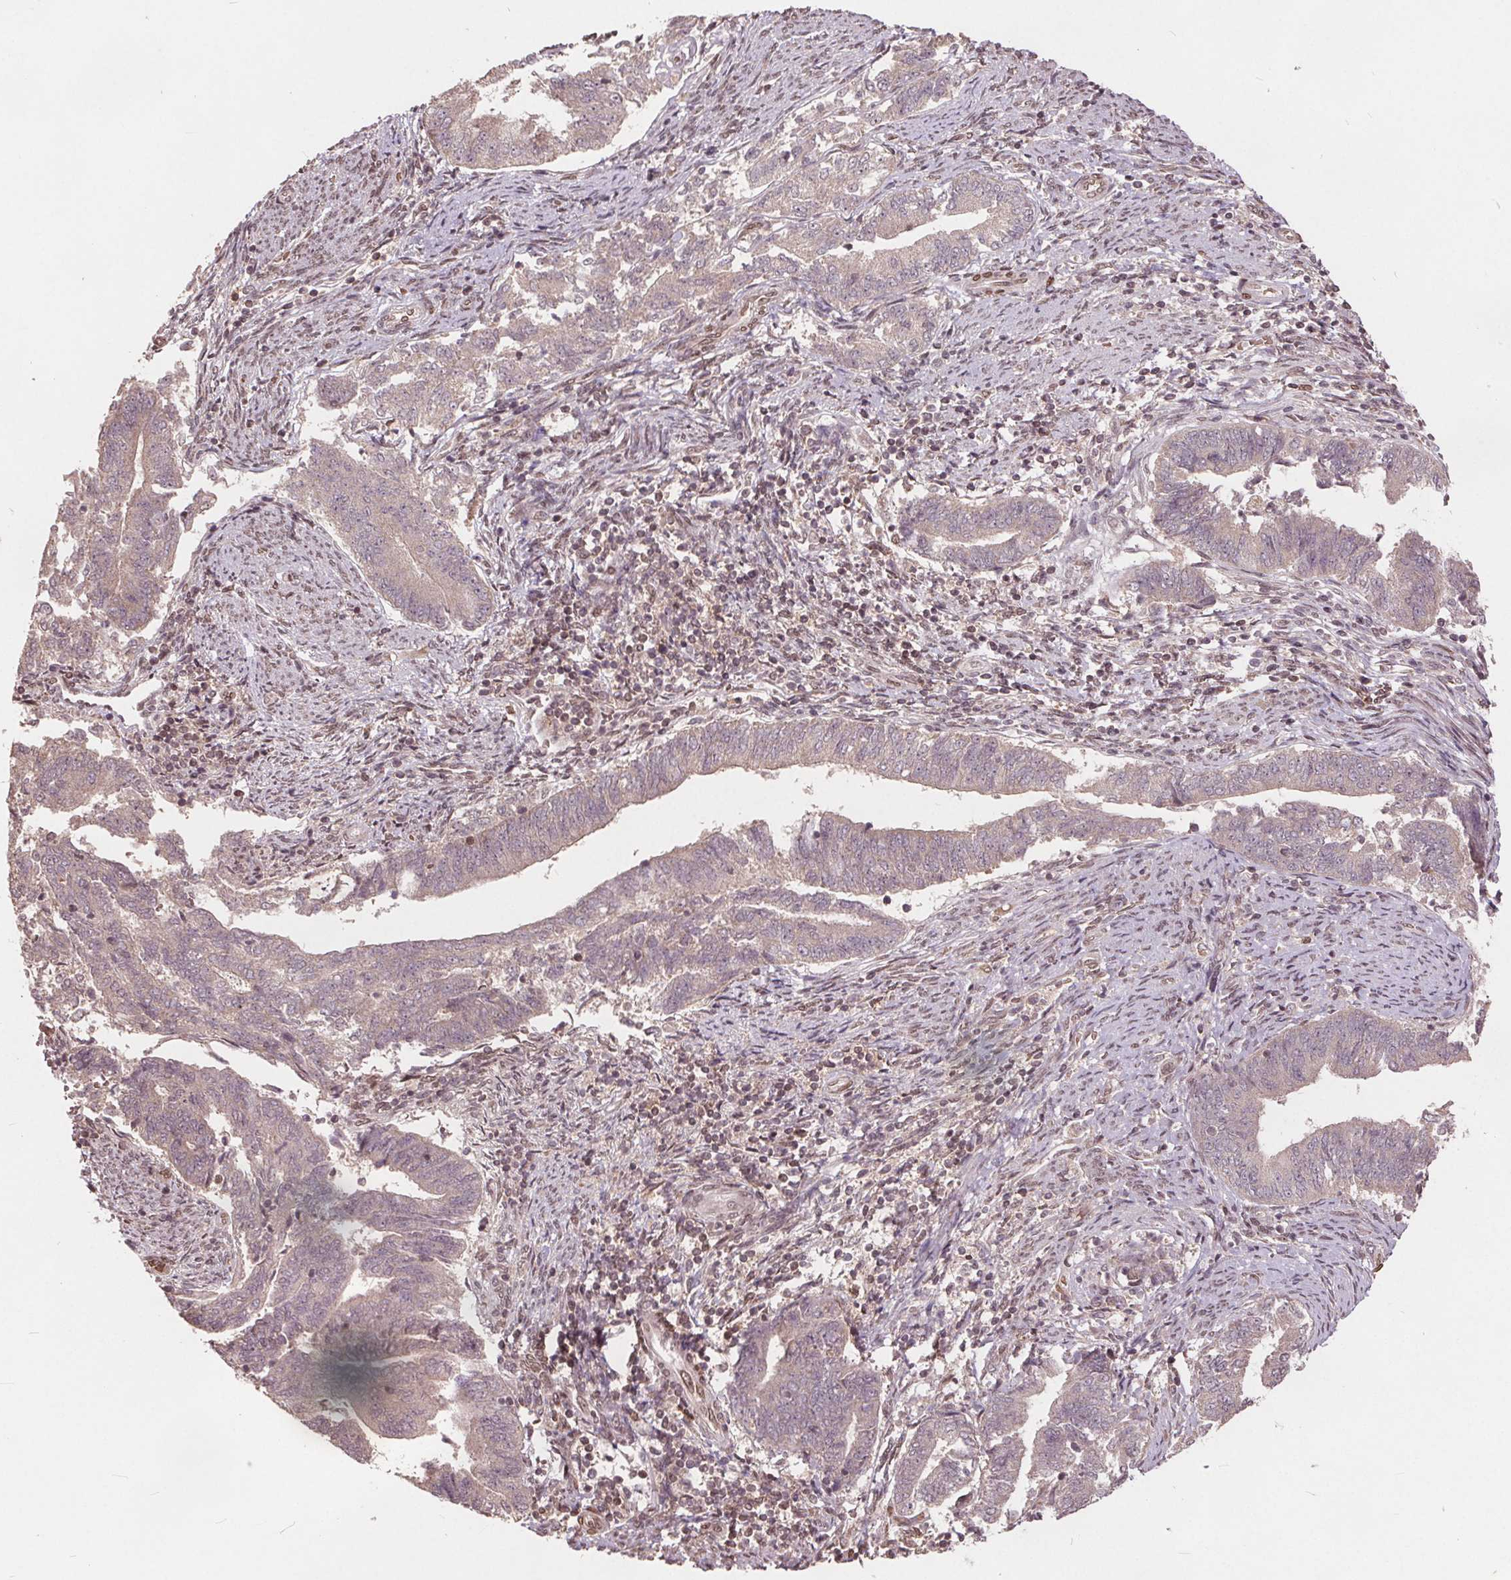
{"staining": {"intensity": "weak", "quantity": "<25%", "location": "cytoplasmic/membranous"}, "tissue": "endometrial cancer", "cell_type": "Tumor cells", "image_type": "cancer", "snomed": [{"axis": "morphology", "description": "Adenocarcinoma, NOS"}, {"axis": "topography", "description": "Endometrium"}], "caption": "Tumor cells show no significant protein staining in endometrial cancer (adenocarcinoma). (DAB immunohistochemistry, high magnification).", "gene": "HIF1AN", "patient": {"sex": "female", "age": 65}}